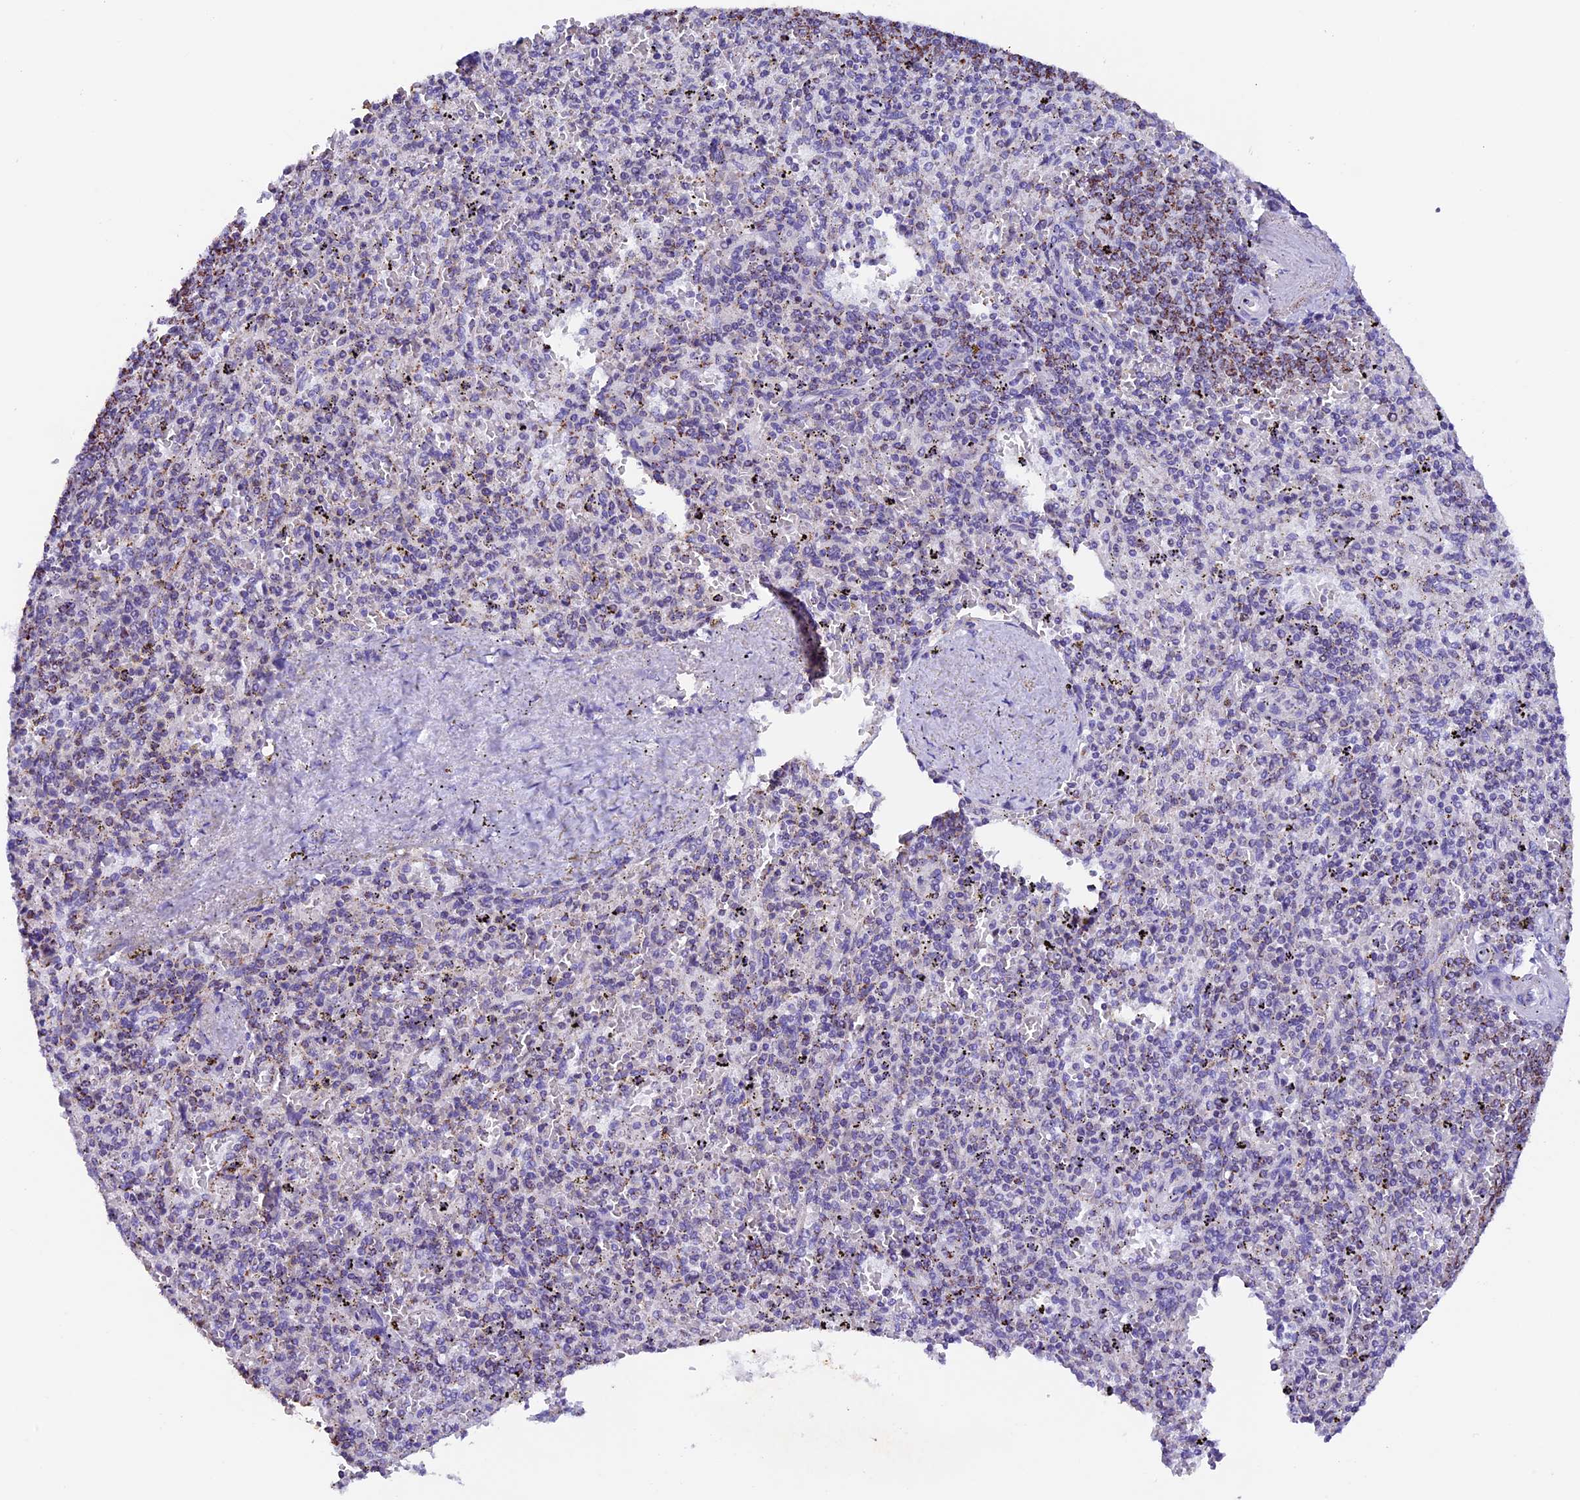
{"staining": {"intensity": "moderate", "quantity": "25%-75%", "location": "cytoplasmic/membranous"}, "tissue": "spleen", "cell_type": "Cells in red pulp", "image_type": "normal", "snomed": [{"axis": "morphology", "description": "Normal tissue, NOS"}, {"axis": "topography", "description": "Spleen"}], "caption": "High-power microscopy captured an immunohistochemistry (IHC) micrograph of normal spleen, revealing moderate cytoplasmic/membranous expression in approximately 25%-75% of cells in red pulp. (IHC, brightfield microscopy, high magnification).", "gene": "TFAM", "patient": {"sex": "male", "age": 82}}